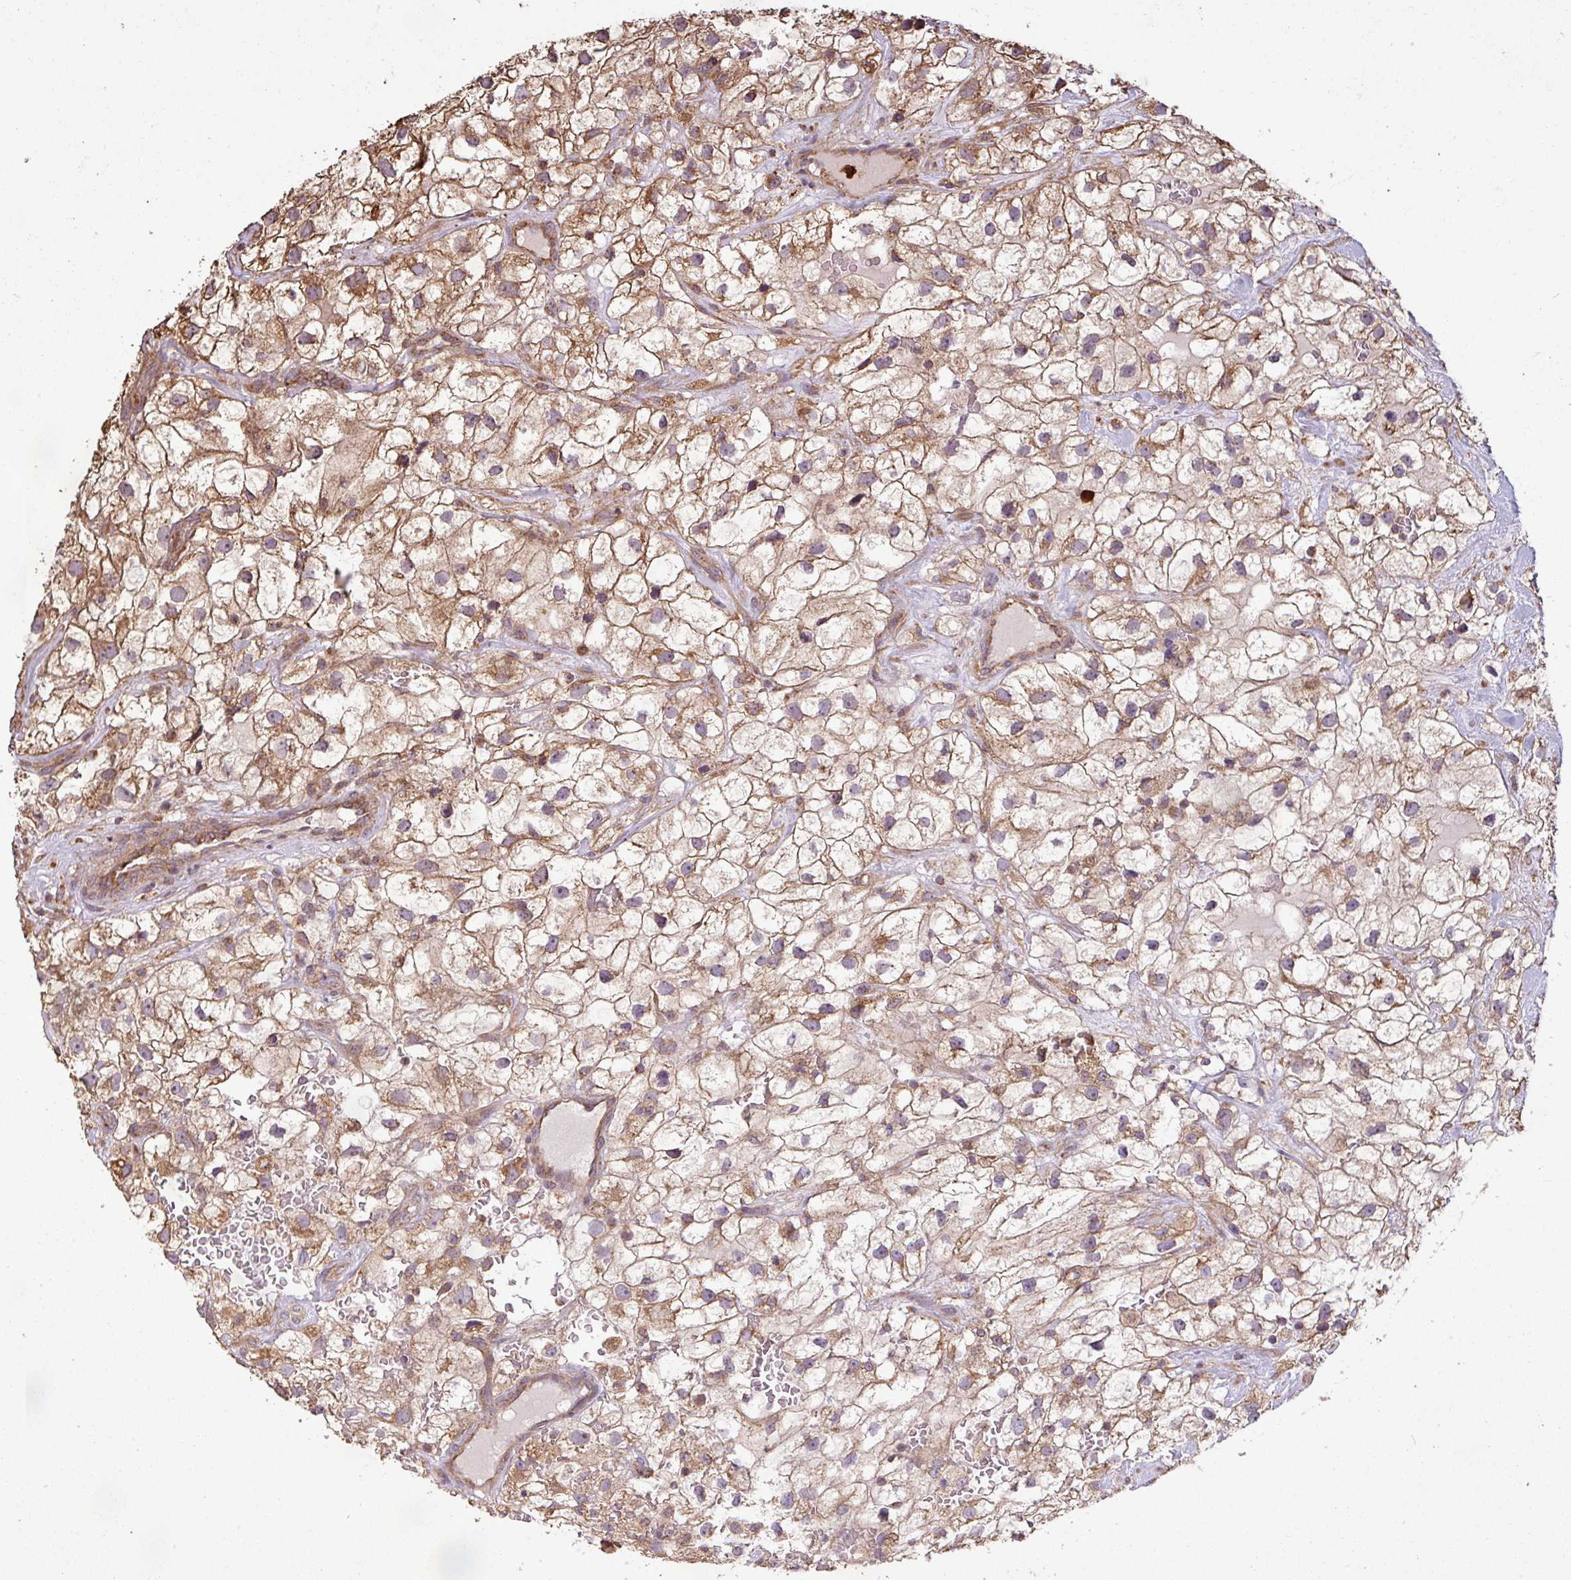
{"staining": {"intensity": "moderate", "quantity": ">75%", "location": "cytoplasmic/membranous"}, "tissue": "renal cancer", "cell_type": "Tumor cells", "image_type": "cancer", "snomed": [{"axis": "morphology", "description": "Adenocarcinoma, NOS"}, {"axis": "topography", "description": "Kidney"}], "caption": "Adenocarcinoma (renal) stained for a protein (brown) exhibits moderate cytoplasmic/membranous positive staining in about >75% of tumor cells.", "gene": "PLEKHM1", "patient": {"sex": "male", "age": 59}}